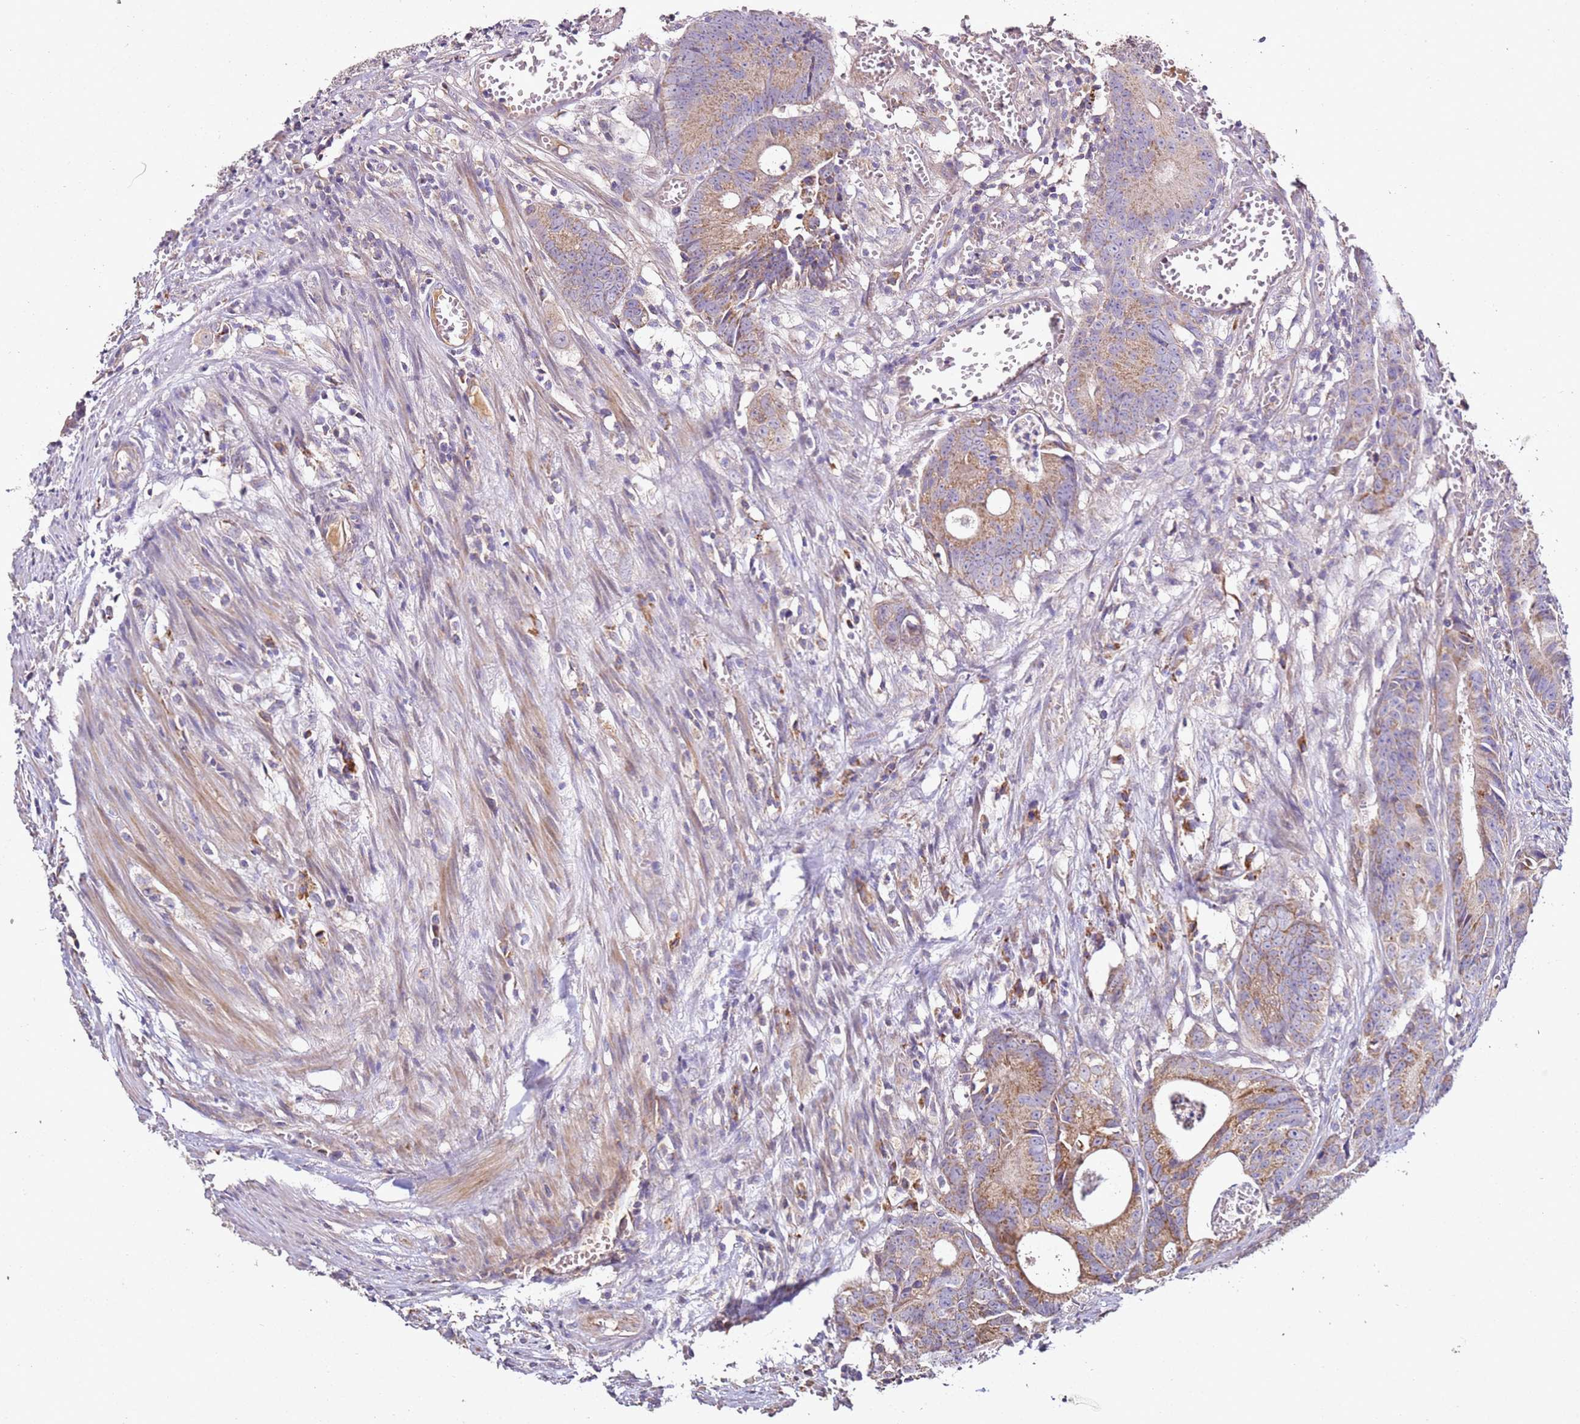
{"staining": {"intensity": "moderate", "quantity": "<25%", "location": "cytoplasmic/membranous"}, "tissue": "colorectal cancer", "cell_type": "Tumor cells", "image_type": "cancer", "snomed": [{"axis": "morphology", "description": "Adenocarcinoma, NOS"}, {"axis": "topography", "description": "Colon"}], "caption": "A brown stain labels moderate cytoplasmic/membranous expression of a protein in colorectal cancer (adenocarcinoma) tumor cells. (DAB (3,3'-diaminobenzidine) IHC with brightfield microscopy, high magnification).", "gene": "OR2B11", "patient": {"sex": "female", "age": 57}}